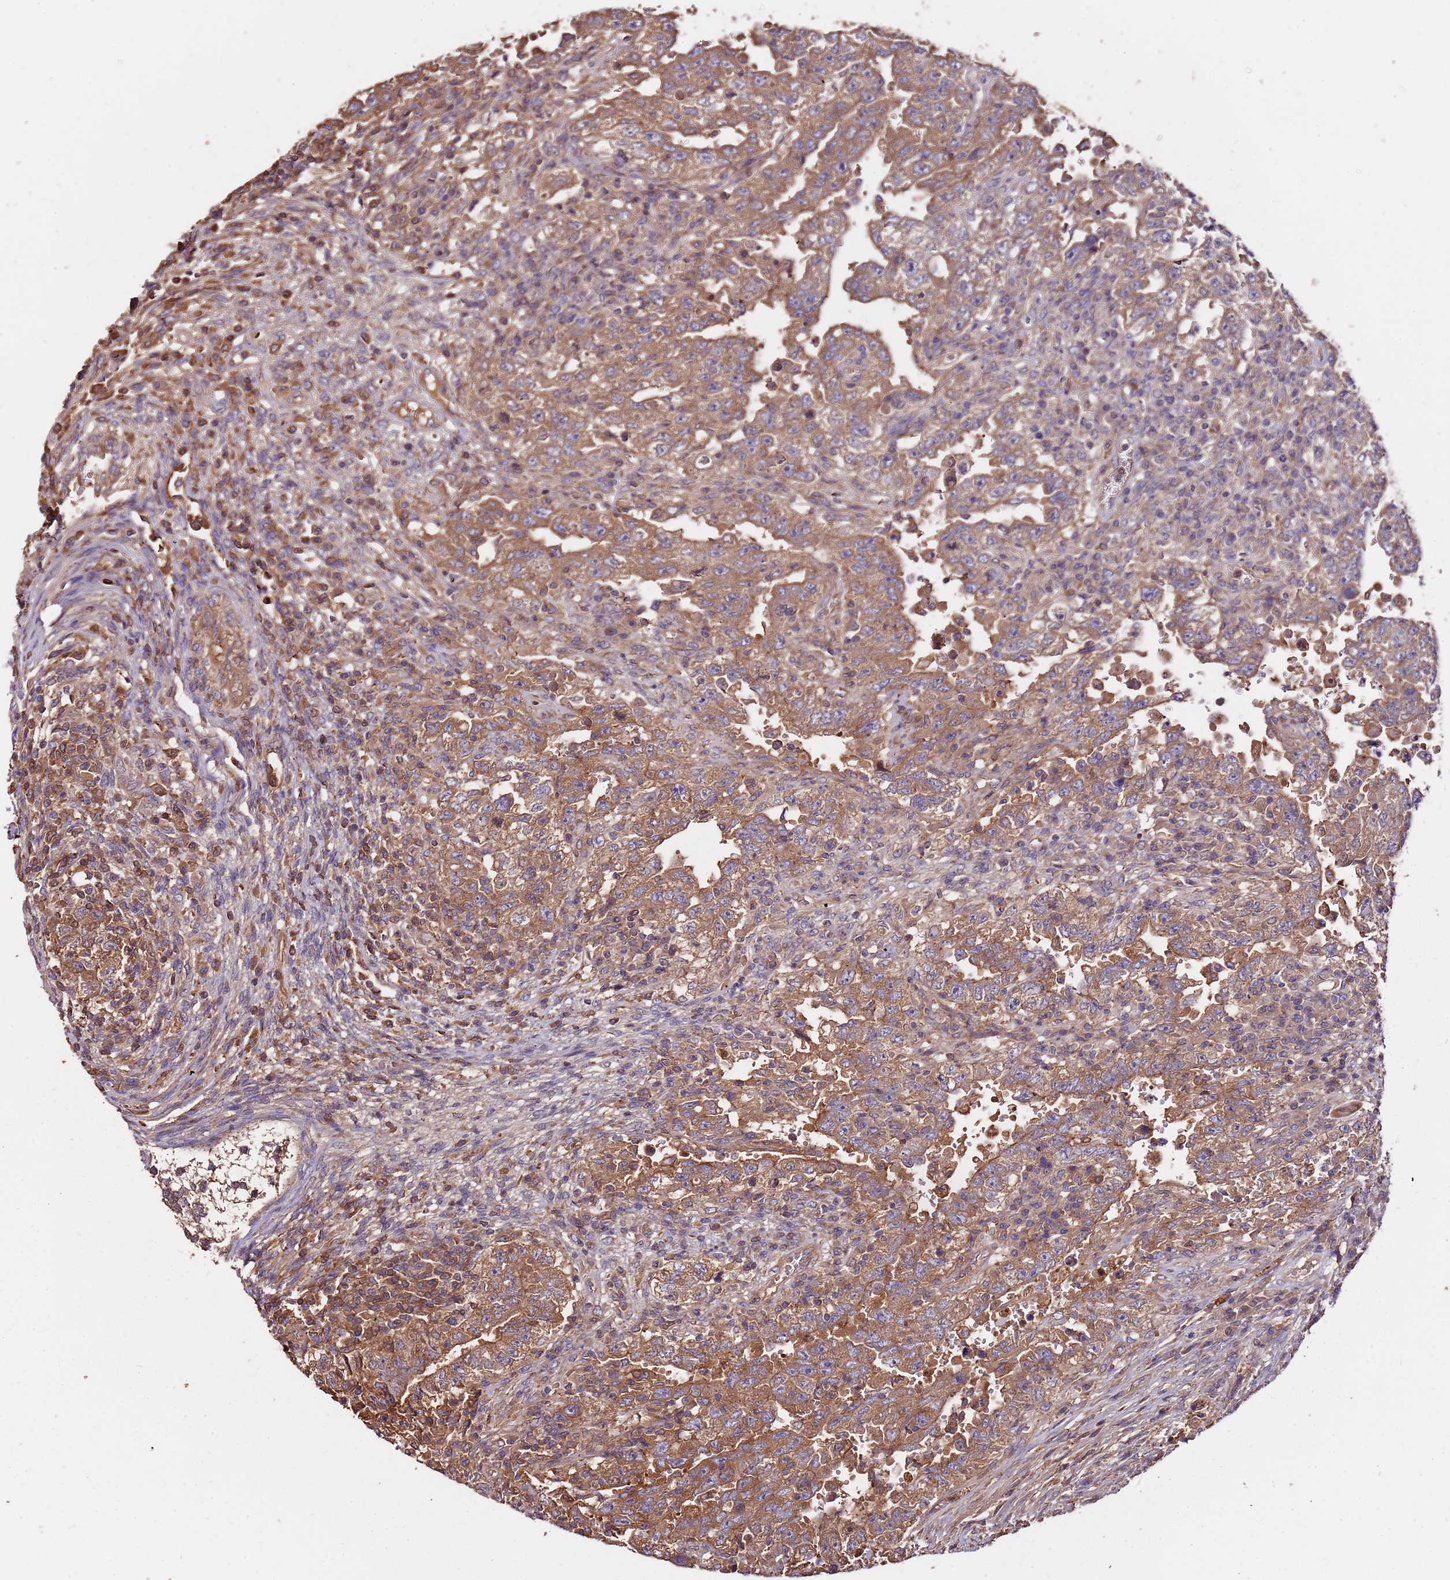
{"staining": {"intensity": "moderate", "quantity": ">75%", "location": "cytoplasmic/membranous"}, "tissue": "testis cancer", "cell_type": "Tumor cells", "image_type": "cancer", "snomed": [{"axis": "morphology", "description": "Carcinoma, Embryonal, NOS"}, {"axis": "topography", "description": "Testis"}], "caption": "High-magnification brightfield microscopy of testis cancer (embryonal carcinoma) stained with DAB (3,3'-diaminobenzidine) (brown) and counterstained with hematoxylin (blue). tumor cells exhibit moderate cytoplasmic/membranous staining is identified in approximately>75% of cells.", "gene": "DENR", "patient": {"sex": "male", "age": 26}}